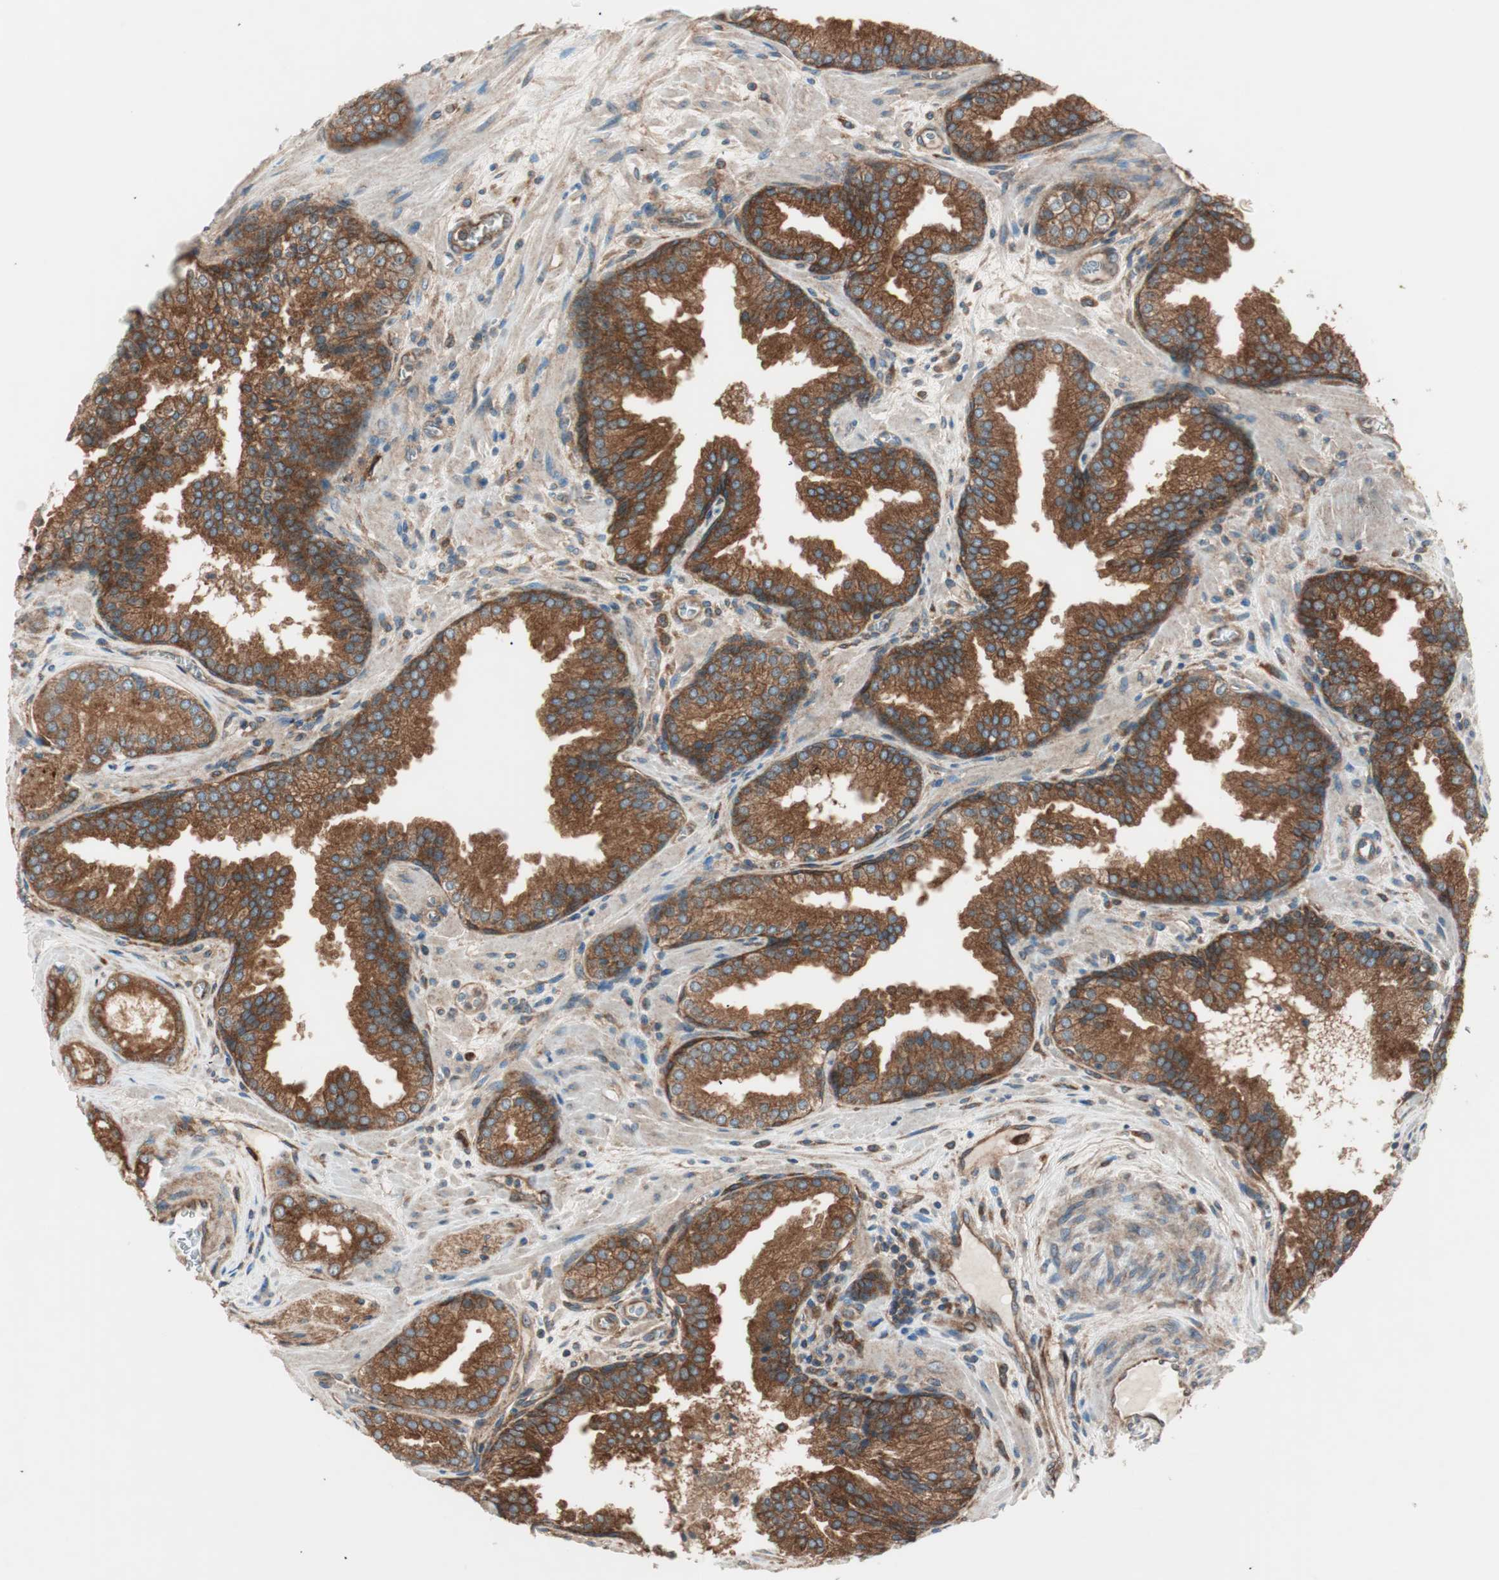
{"staining": {"intensity": "strong", "quantity": ">75%", "location": "cytoplasmic/membranous"}, "tissue": "prostate cancer", "cell_type": "Tumor cells", "image_type": "cancer", "snomed": [{"axis": "morphology", "description": "Adenocarcinoma, Low grade"}, {"axis": "topography", "description": "Prostate"}], "caption": "Immunohistochemistry of human prostate cancer (adenocarcinoma (low-grade)) exhibits high levels of strong cytoplasmic/membranous staining in approximately >75% of tumor cells.", "gene": "RAB5A", "patient": {"sex": "male", "age": 60}}